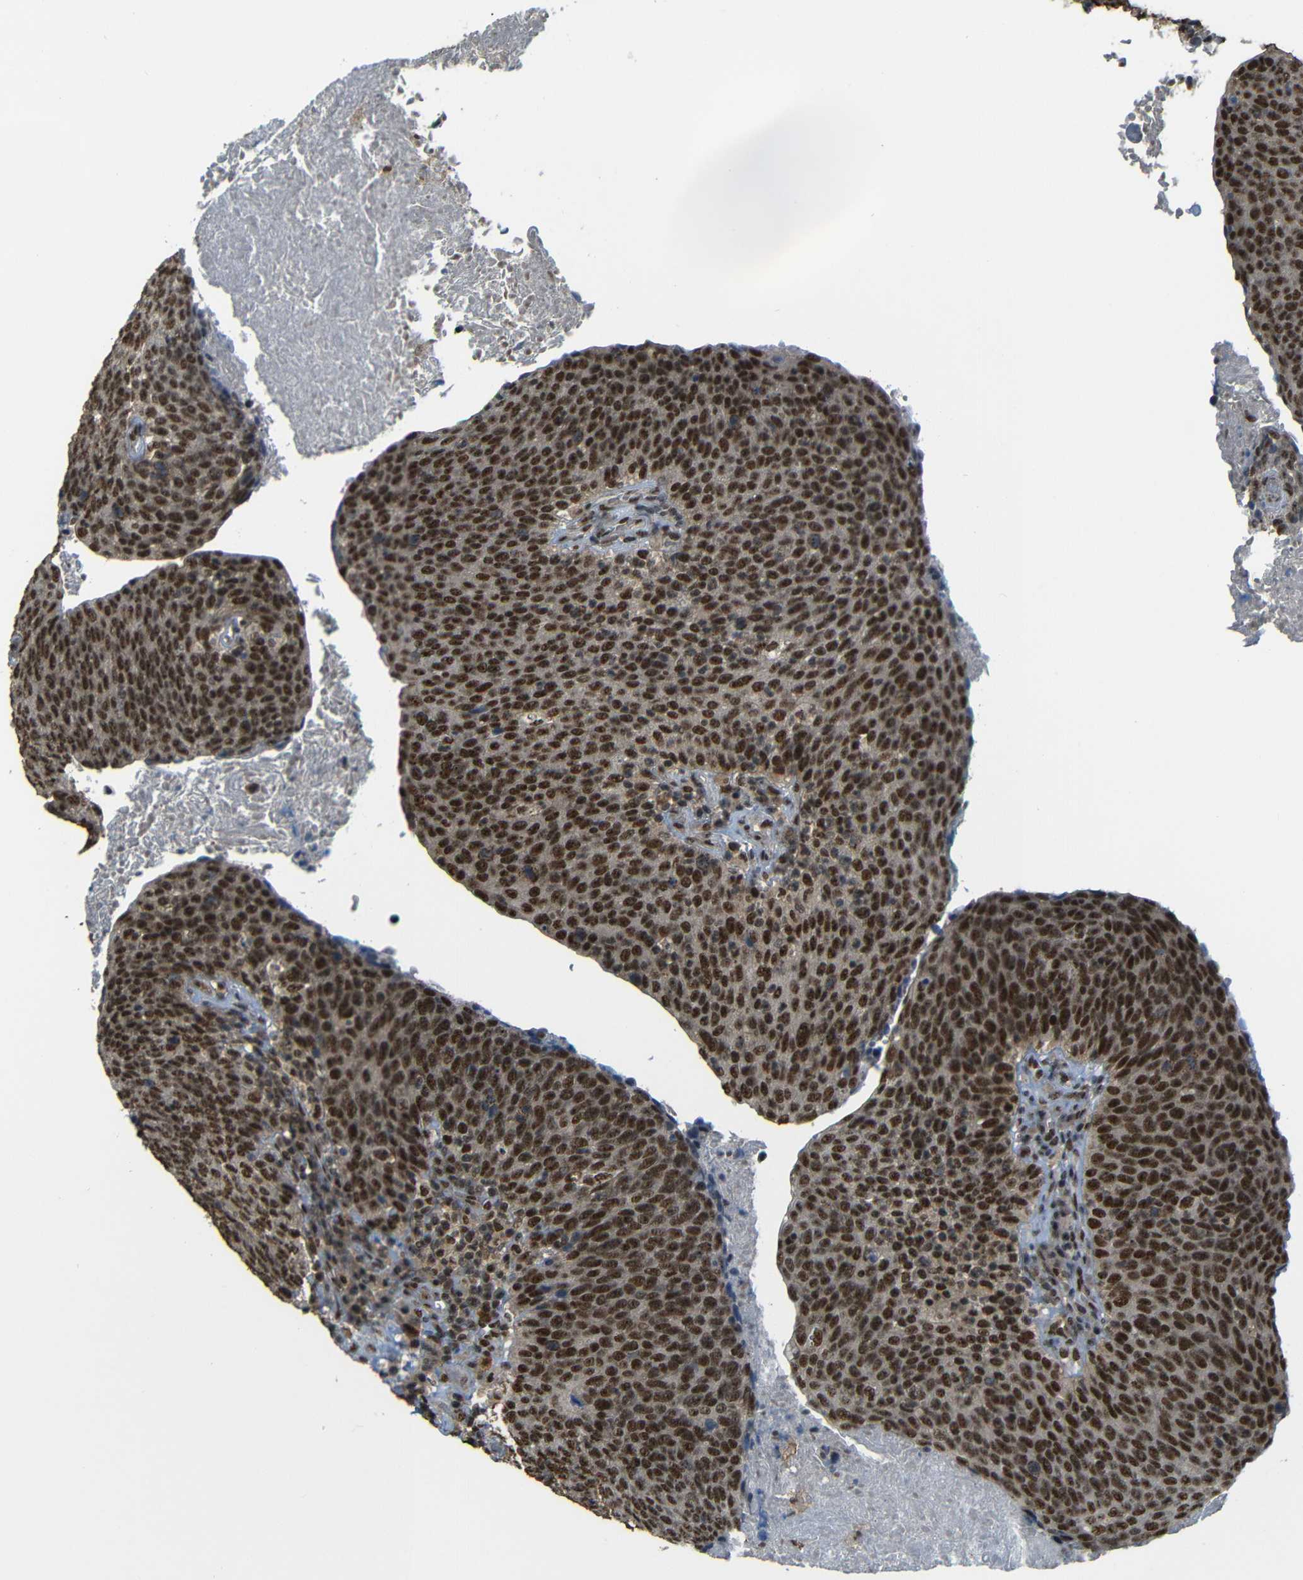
{"staining": {"intensity": "strong", "quantity": ">75%", "location": "cytoplasmic/membranous,nuclear"}, "tissue": "head and neck cancer", "cell_type": "Tumor cells", "image_type": "cancer", "snomed": [{"axis": "morphology", "description": "Squamous cell carcinoma, NOS"}, {"axis": "morphology", "description": "Squamous cell carcinoma, metastatic, NOS"}, {"axis": "topography", "description": "Lymph node"}, {"axis": "topography", "description": "Head-Neck"}], "caption": "Immunohistochemistry (DAB) staining of squamous cell carcinoma (head and neck) shows strong cytoplasmic/membranous and nuclear protein staining in approximately >75% of tumor cells. (DAB IHC with brightfield microscopy, high magnification).", "gene": "TCF7L2", "patient": {"sex": "male", "age": 62}}